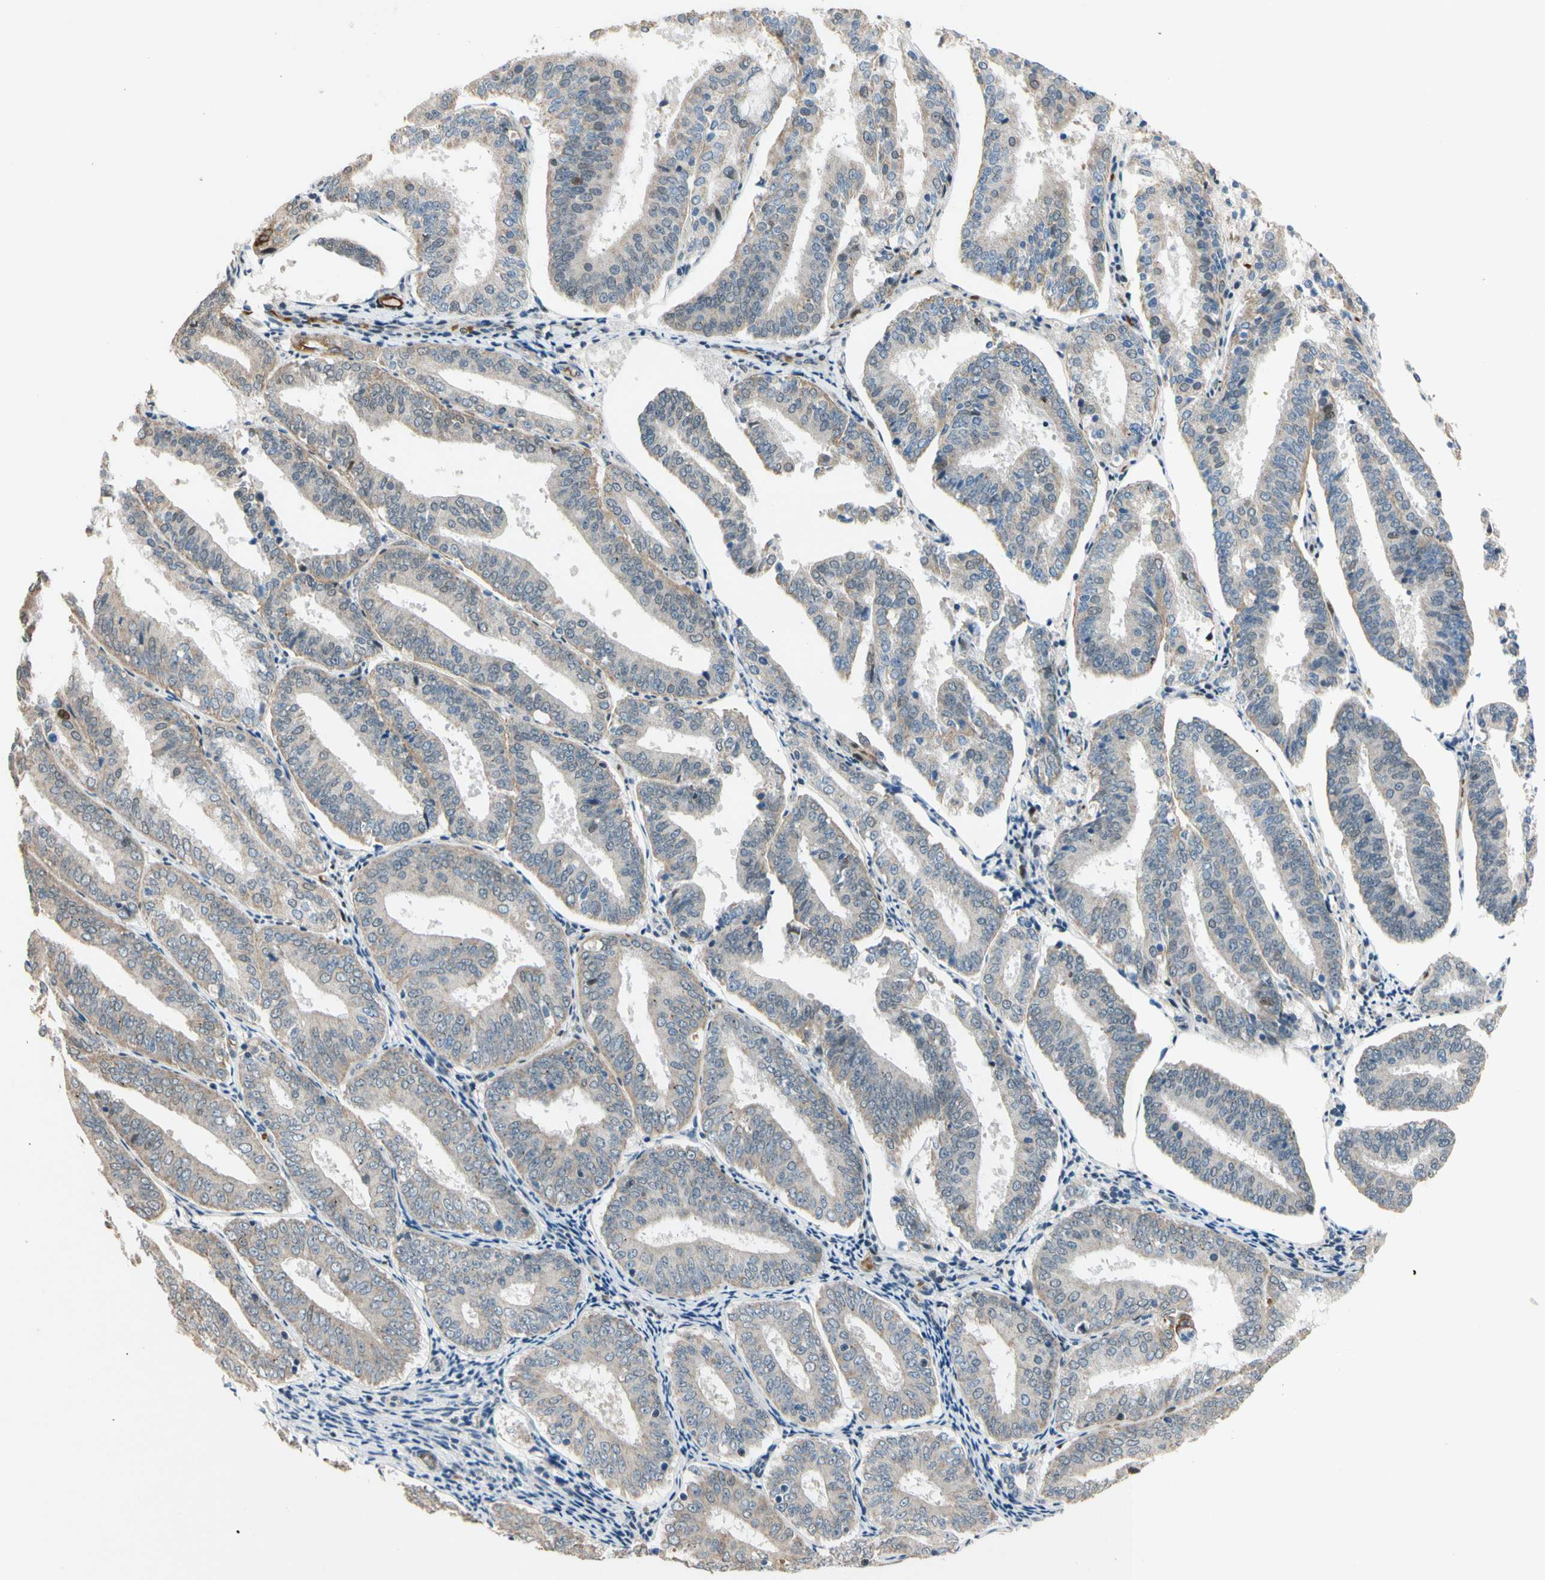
{"staining": {"intensity": "weak", "quantity": "<25%", "location": "cytoplasmic/membranous,nuclear"}, "tissue": "endometrial cancer", "cell_type": "Tumor cells", "image_type": "cancer", "snomed": [{"axis": "morphology", "description": "Adenocarcinoma, NOS"}, {"axis": "topography", "description": "Endometrium"}], "caption": "Human endometrial cancer stained for a protein using IHC reveals no expression in tumor cells.", "gene": "ZNF184", "patient": {"sex": "female", "age": 63}}